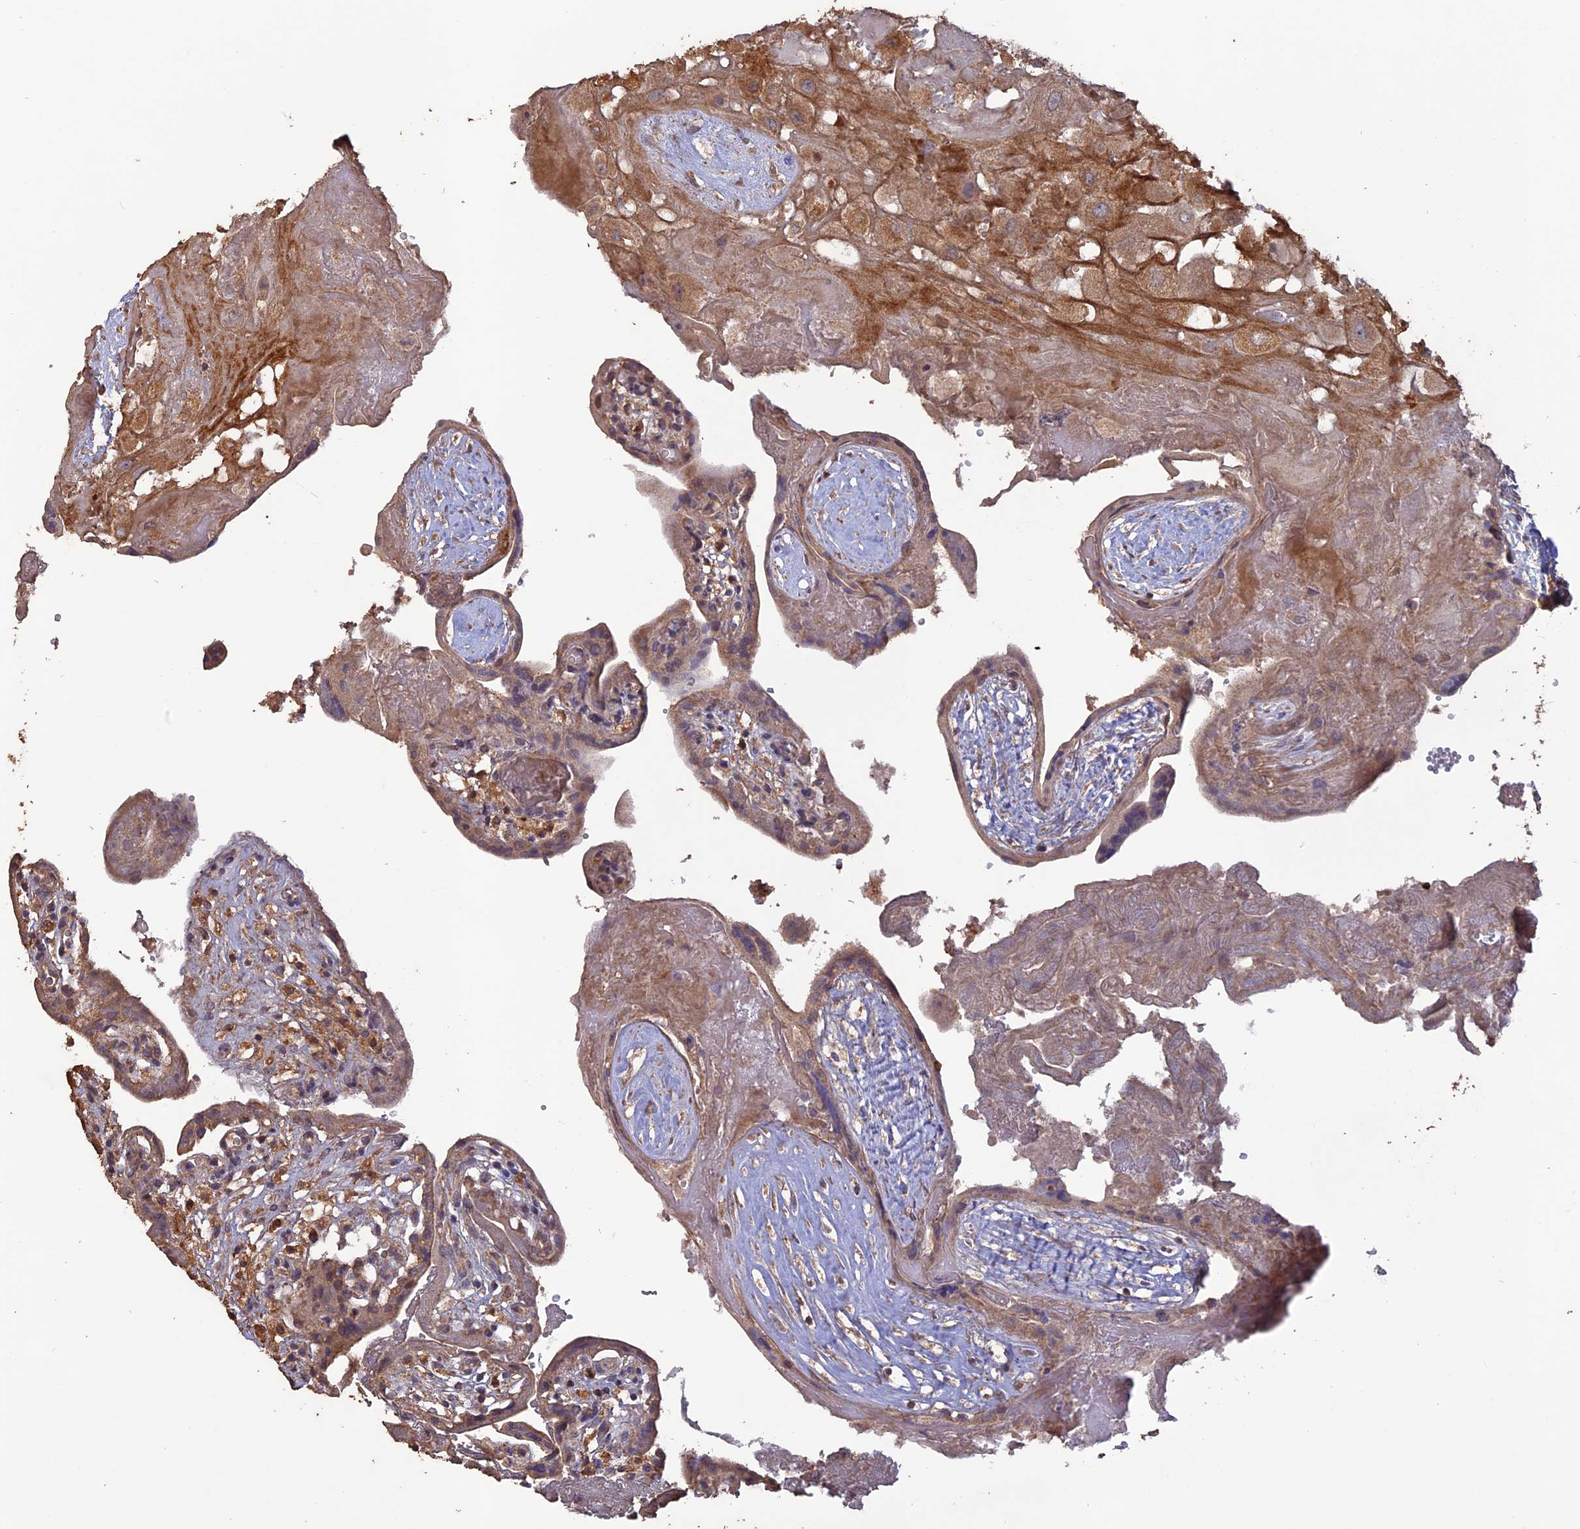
{"staining": {"intensity": "moderate", "quantity": "25%-75%", "location": "cytoplasmic/membranous"}, "tissue": "placenta", "cell_type": "Decidual cells", "image_type": "normal", "snomed": [{"axis": "morphology", "description": "Normal tissue, NOS"}, {"axis": "topography", "description": "Placenta"}], "caption": "An image of placenta stained for a protein reveals moderate cytoplasmic/membranous brown staining in decidual cells. (Stains: DAB in brown, nuclei in blue, Microscopy: brightfield microscopy at high magnification).", "gene": "LAYN", "patient": {"sex": "female", "age": 37}}